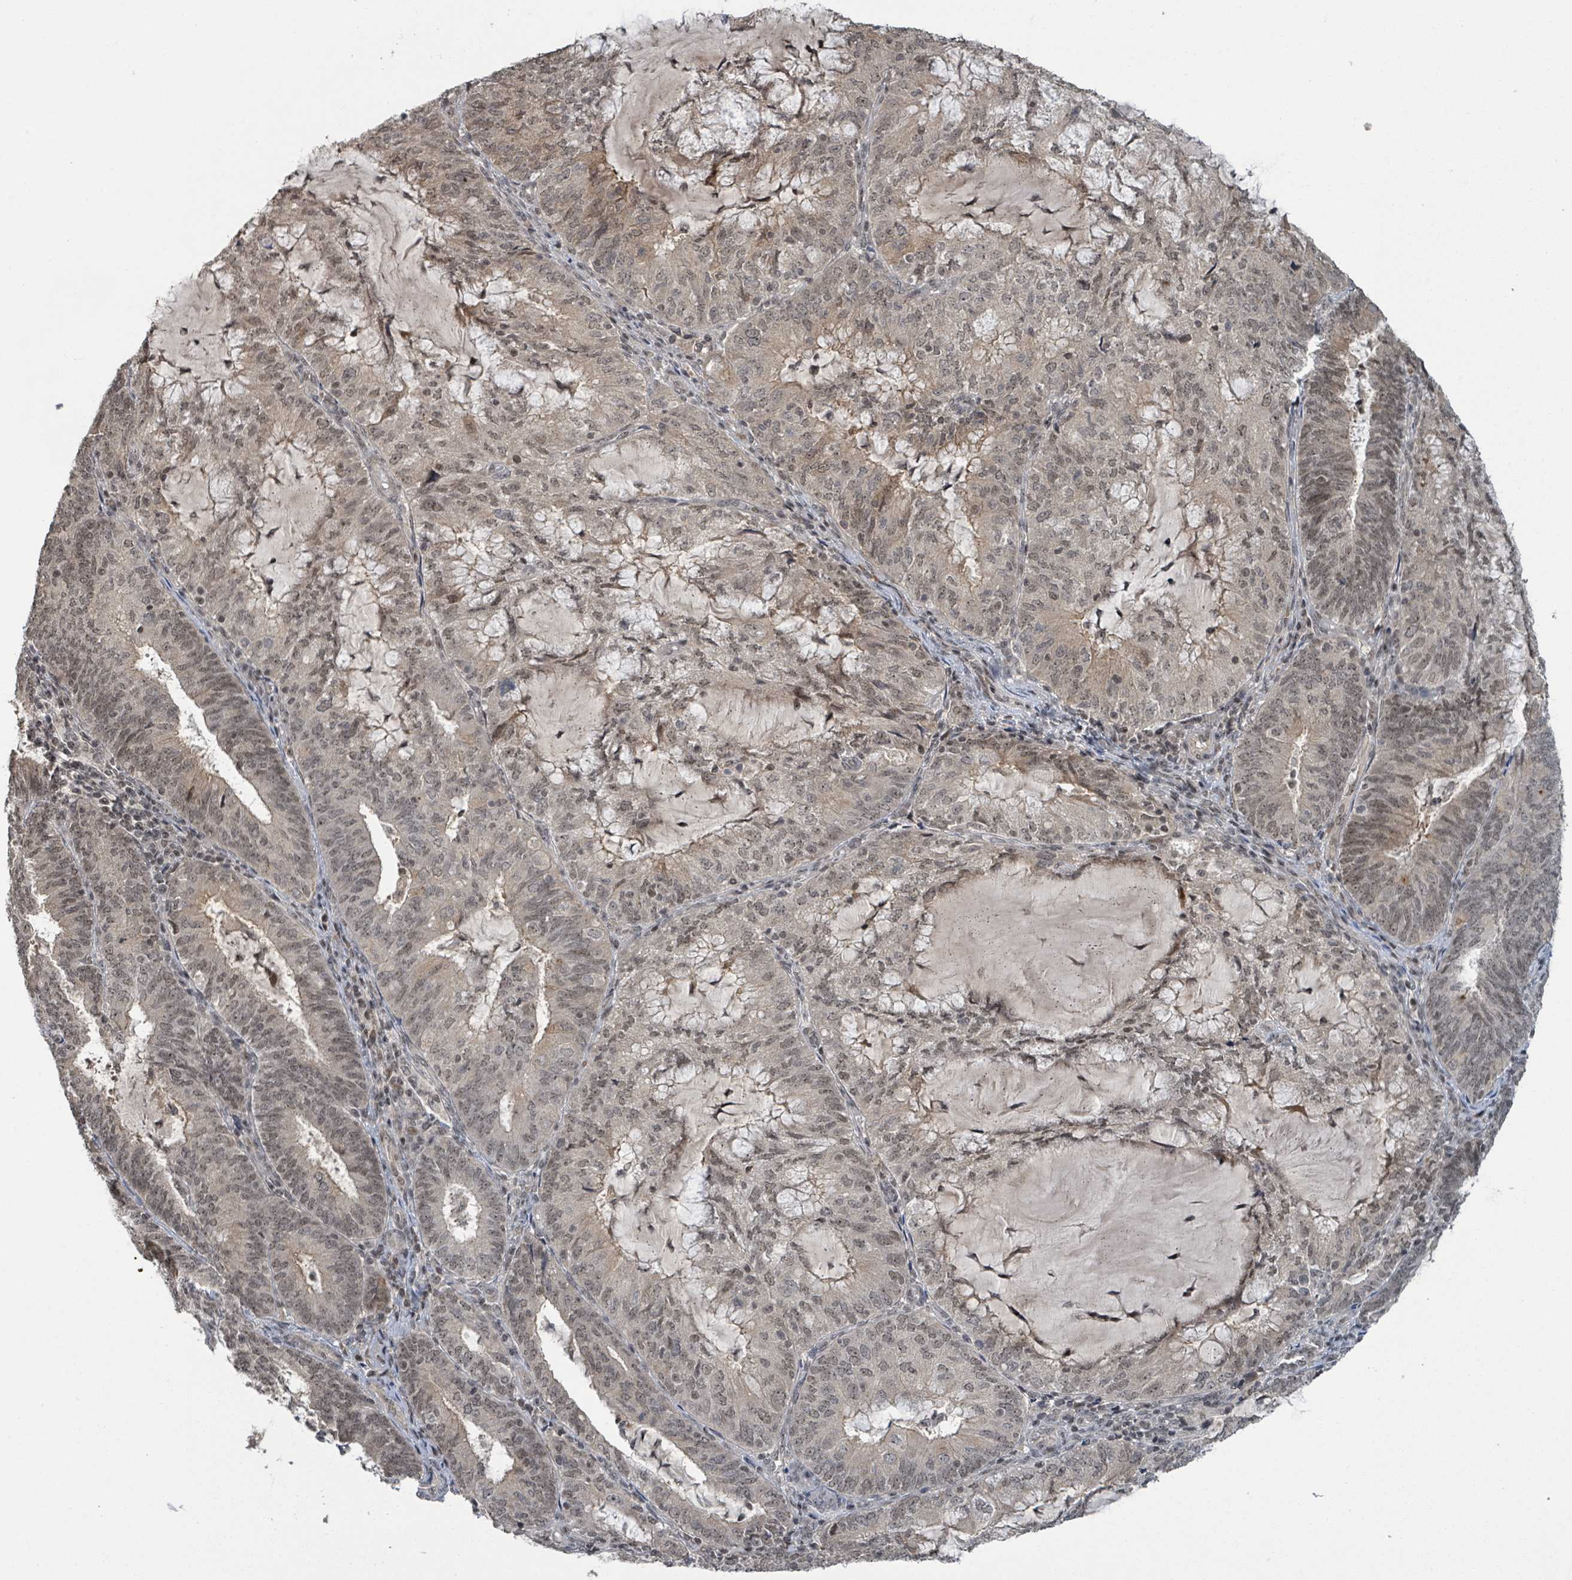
{"staining": {"intensity": "moderate", "quantity": "25%-75%", "location": "cytoplasmic/membranous,nuclear"}, "tissue": "endometrial cancer", "cell_type": "Tumor cells", "image_type": "cancer", "snomed": [{"axis": "morphology", "description": "Adenocarcinoma, NOS"}, {"axis": "topography", "description": "Endometrium"}], "caption": "Tumor cells reveal medium levels of moderate cytoplasmic/membranous and nuclear positivity in about 25%-75% of cells in endometrial adenocarcinoma.", "gene": "ZBTB14", "patient": {"sex": "female", "age": 81}}